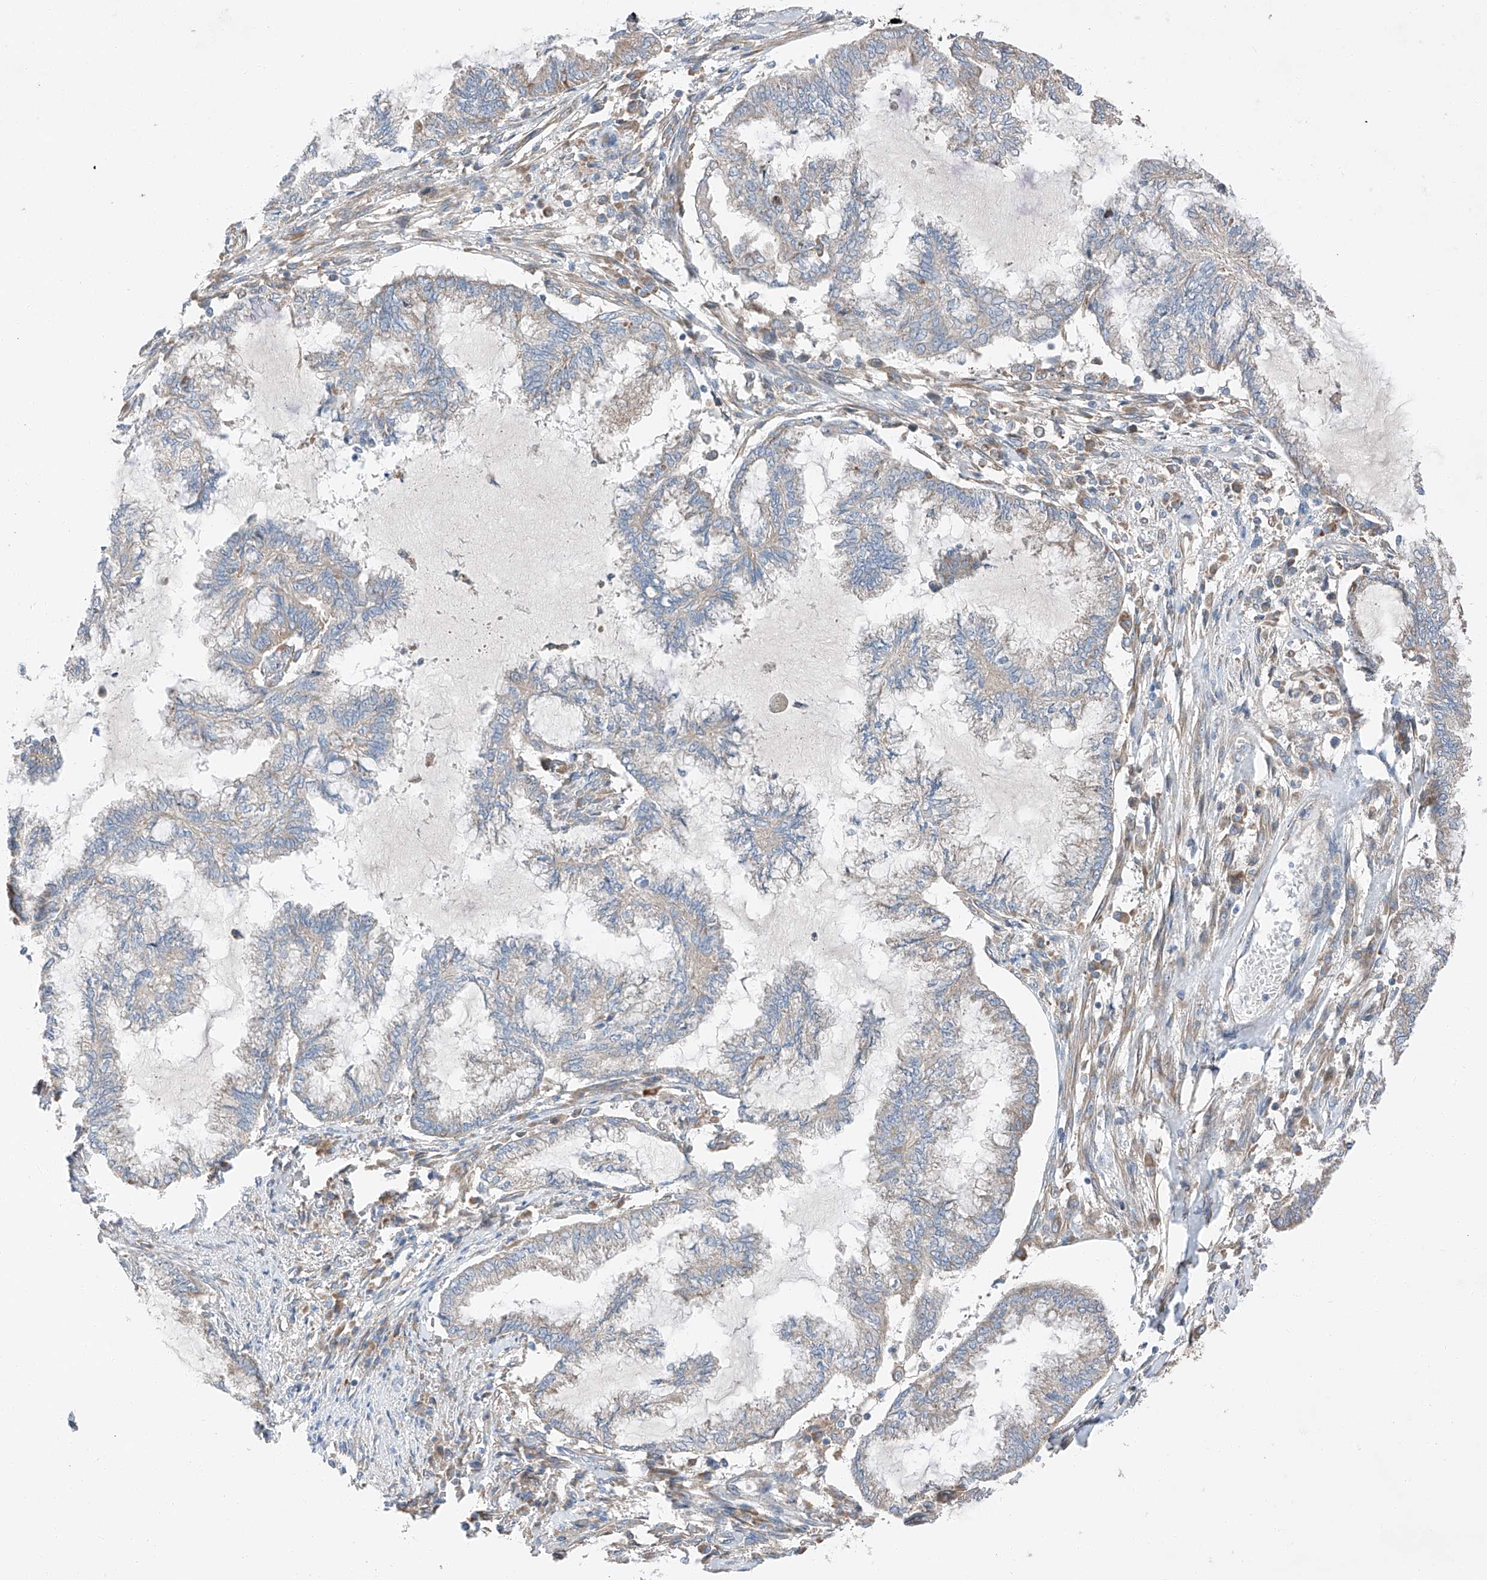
{"staining": {"intensity": "negative", "quantity": "none", "location": "none"}, "tissue": "endometrial cancer", "cell_type": "Tumor cells", "image_type": "cancer", "snomed": [{"axis": "morphology", "description": "Adenocarcinoma, NOS"}, {"axis": "topography", "description": "Endometrium"}], "caption": "Image shows no protein expression in tumor cells of adenocarcinoma (endometrial) tissue.", "gene": "ZC3H15", "patient": {"sex": "female", "age": 86}}